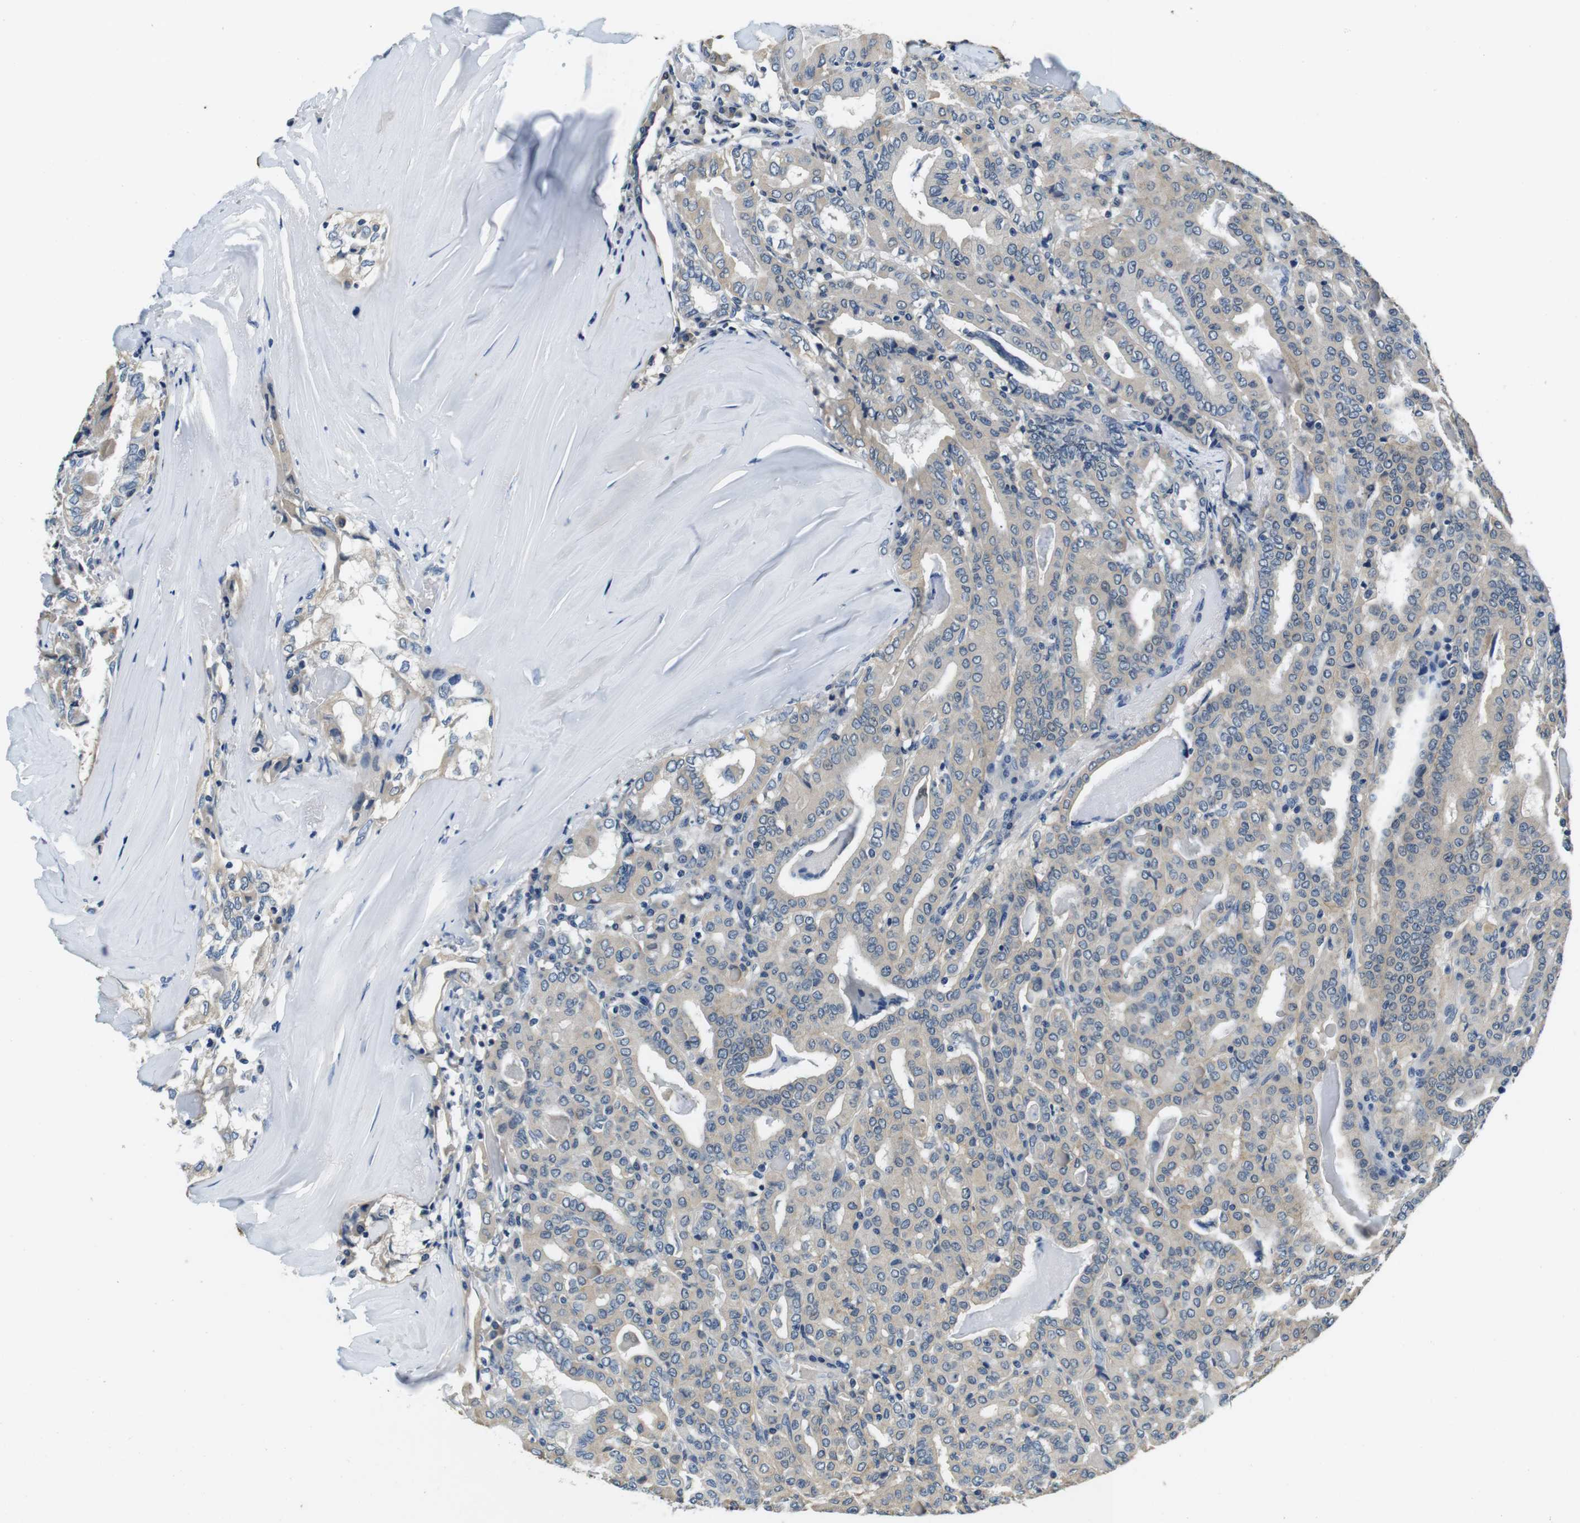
{"staining": {"intensity": "weak", "quantity": ">75%", "location": "cytoplasmic/membranous"}, "tissue": "thyroid cancer", "cell_type": "Tumor cells", "image_type": "cancer", "snomed": [{"axis": "morphology", "description": "Papillary adenocarcinoma, NOS"}, {"axis": "topography", "description": "Thyroid gland"}], "caption": "Immunohistochemistry of thyroid cancer shows low levels of weak cytoplasmic/membranous positivity in about >75% of tumor cells.", "gene": "DTNA", "patient": {"sex": "female", "age": 42}}